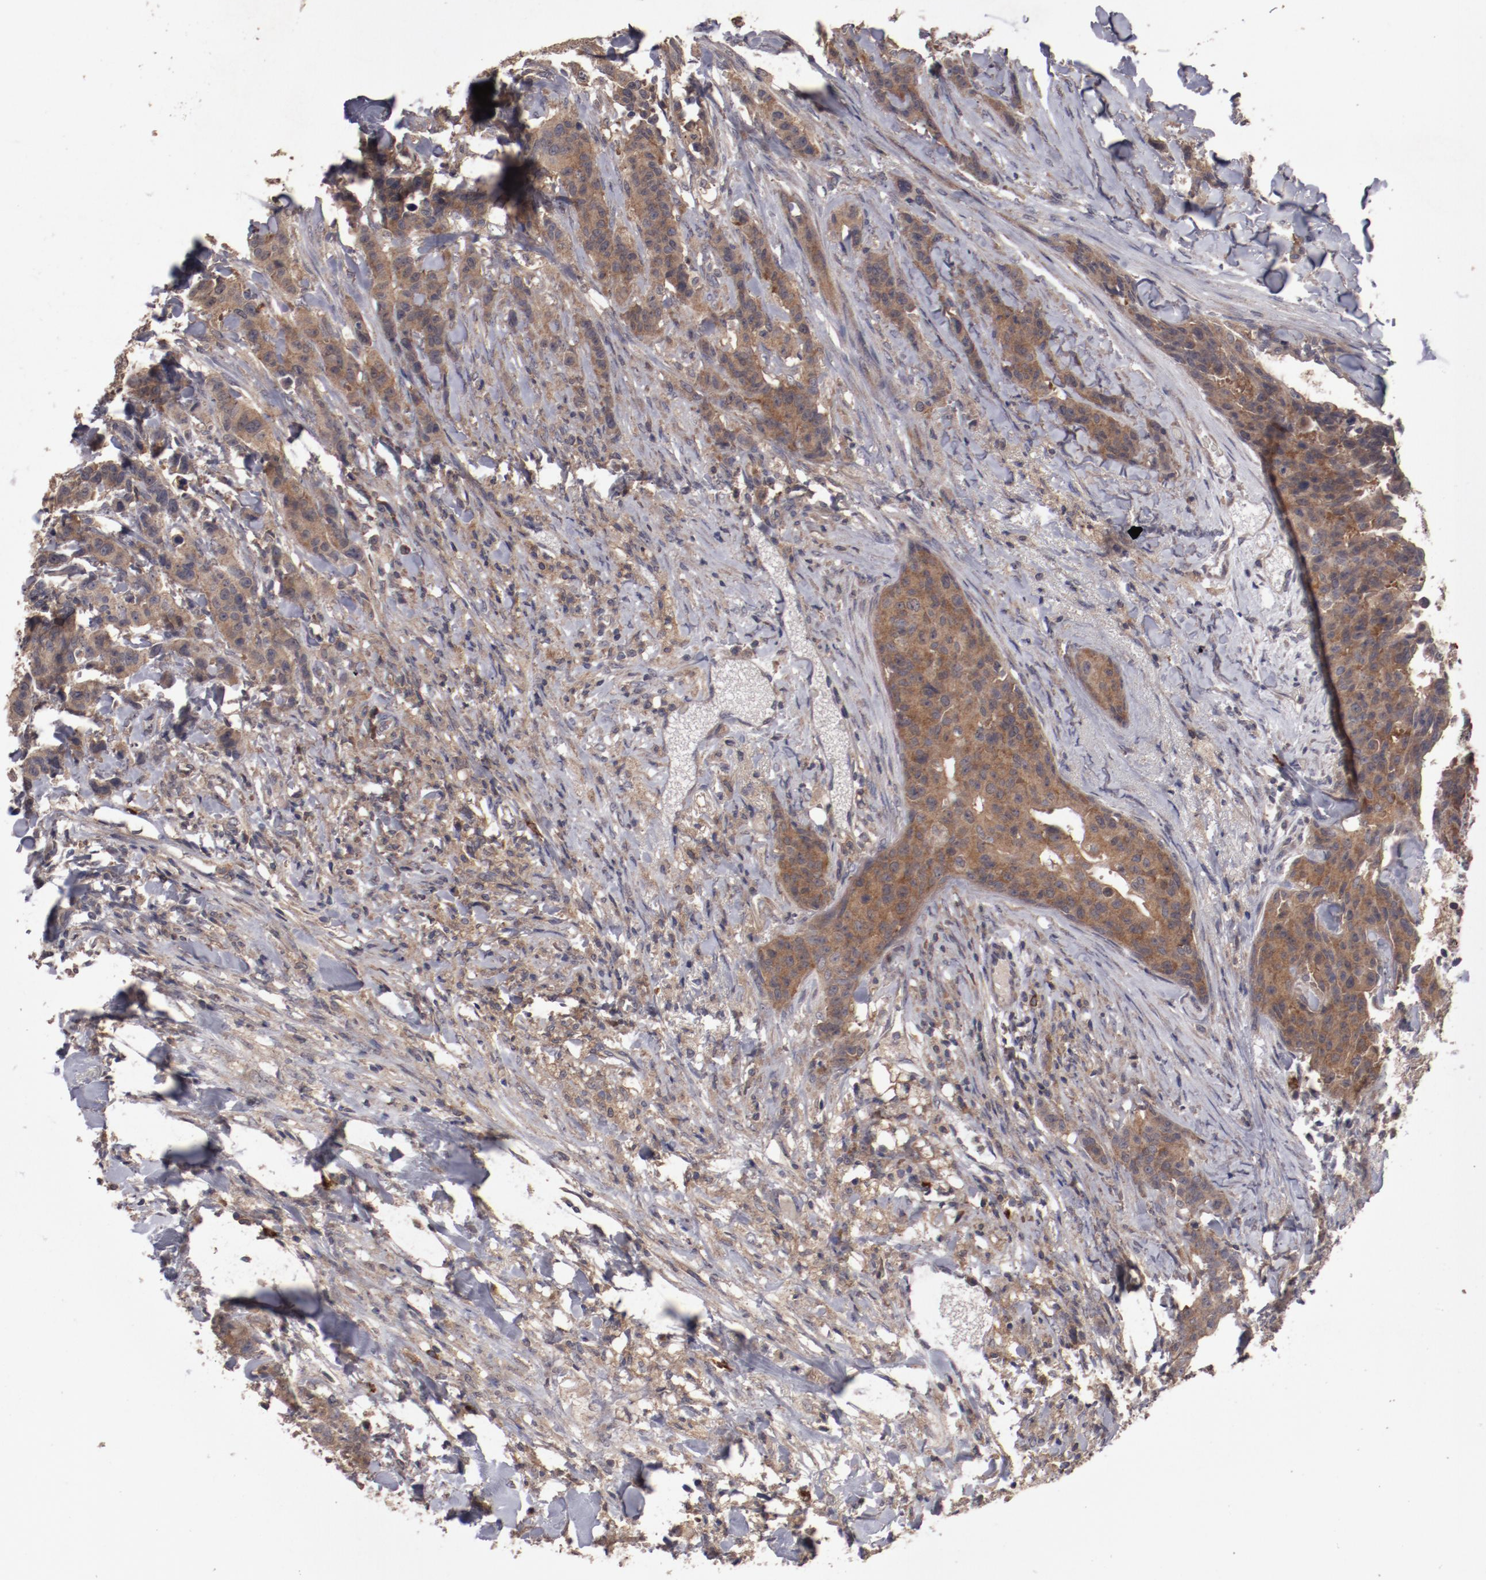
{"staining": {"intensity": "moderate", "quantity": ">75%", "location": "cytoplasmic/membranous"}, "tissue": "breast cancer", "cell_type": "Tumor cells", "image_type": "cancer", "snomed": [{"axis": "morphology", "description": "Duct carcinoma"}, {"axis": "topography", "description": "Breast"}], "caption": "Immunohistochemical staining of breast cancer reveals moderate cytoplasmic/membranous protein positivity in about >75% of tumor cells.", "gene": "LRRC75B", "patient": {"sex": "female", "age": 40}}